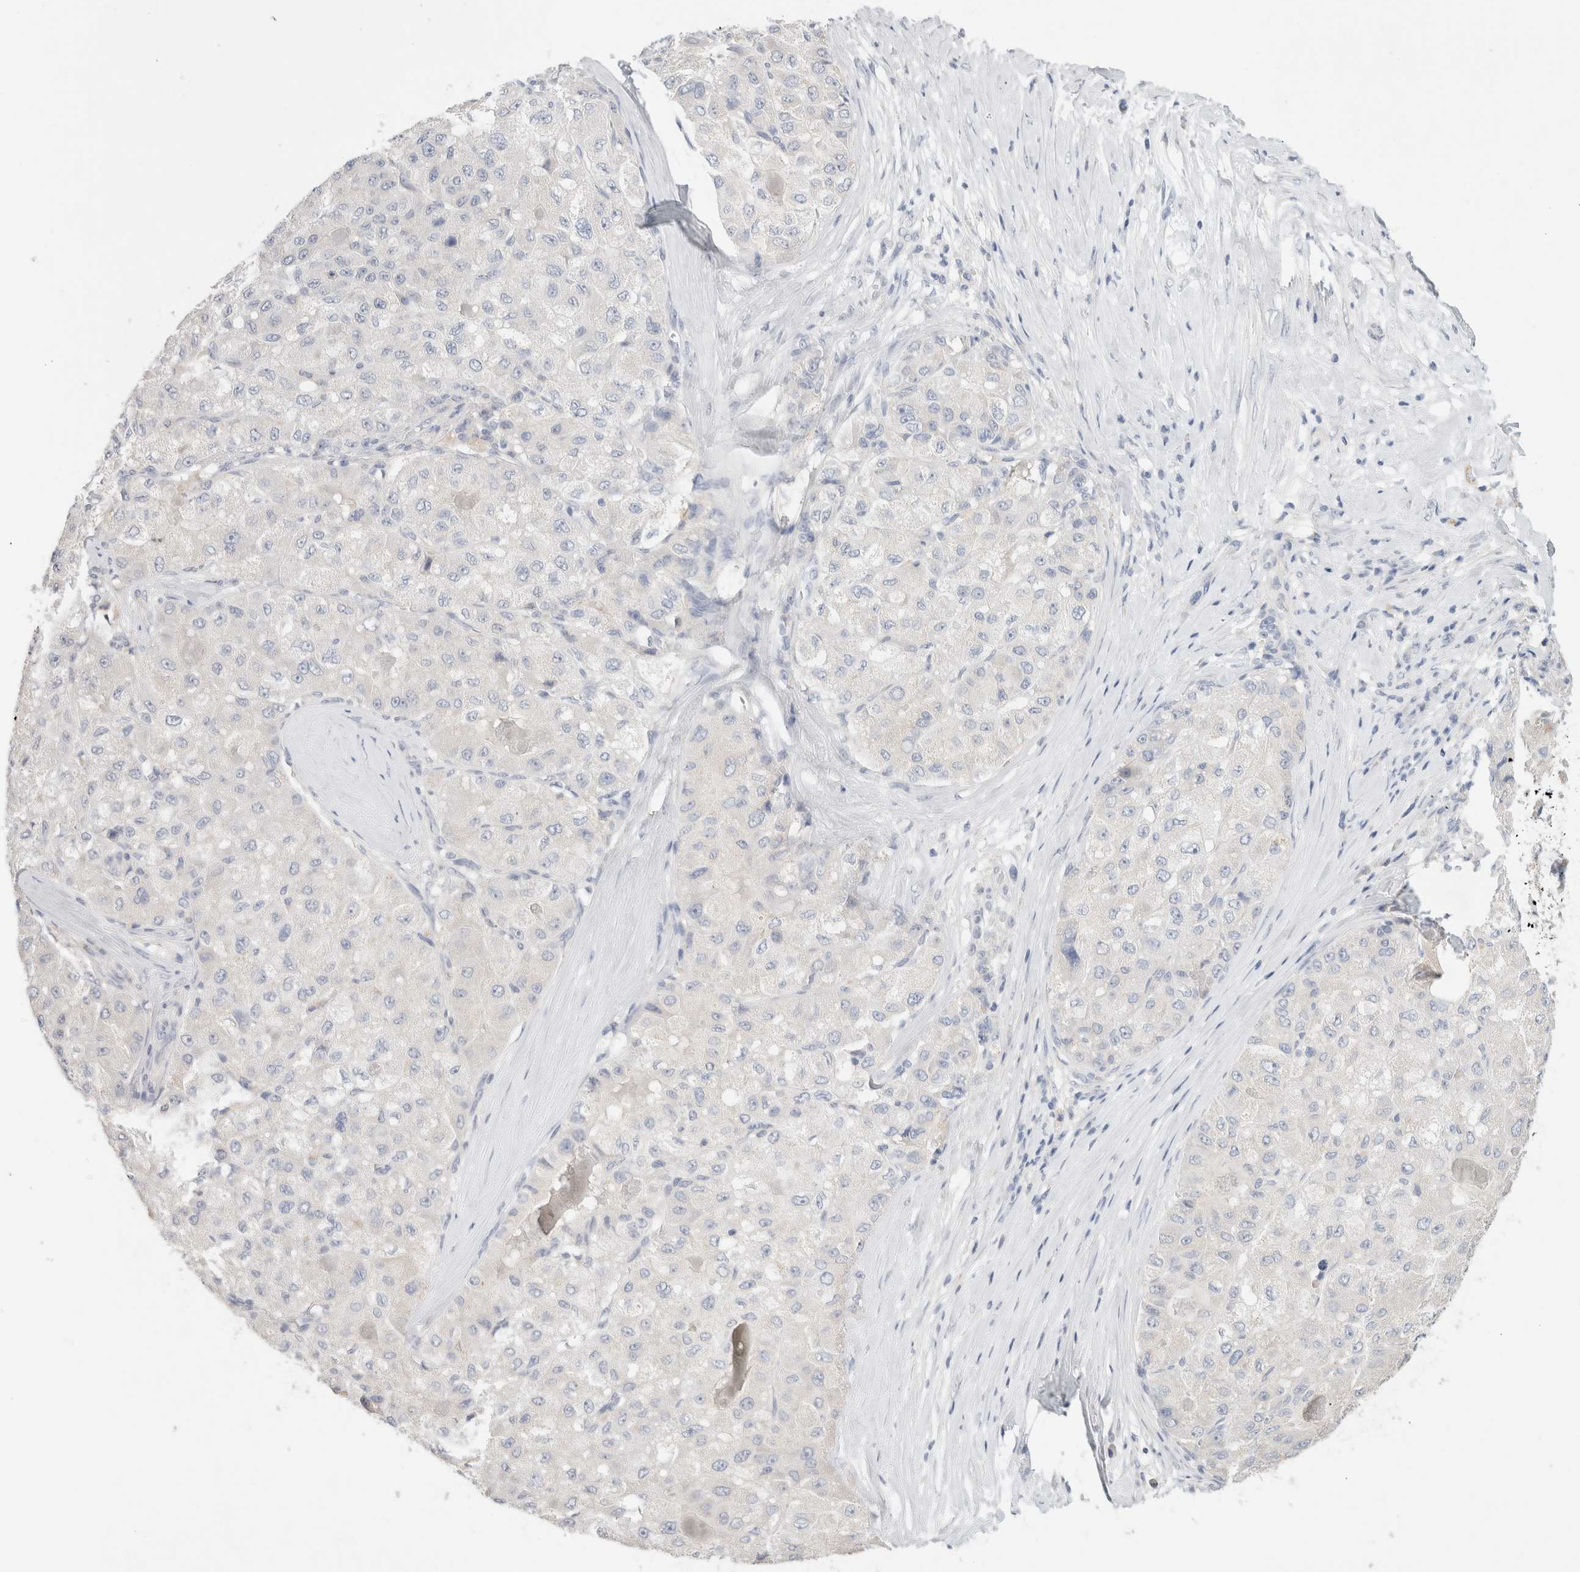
{"staining": {"intensity": "negative", "quantity": "none", "location": "none"}, "tissue": "liver cancer", "cell_type": "Tumor cells", "image_type": "cancer", "snomed": [{"axis": "morphology", "description": "Carcinoma, Hepatocellular, NOS"}, {"axis": "topography", "description": "Liver"}], "caption": "A high-resolution micrograph shows immunohistochemistry (IHC) staining of liver cancer, which reveals no significant positivity in tumor cells. (Immunohistochemistry (ihc), brightfield microscopy, high magnification).", "gene": "MPP2", "patient": {"sex": "male", "age": 80}}